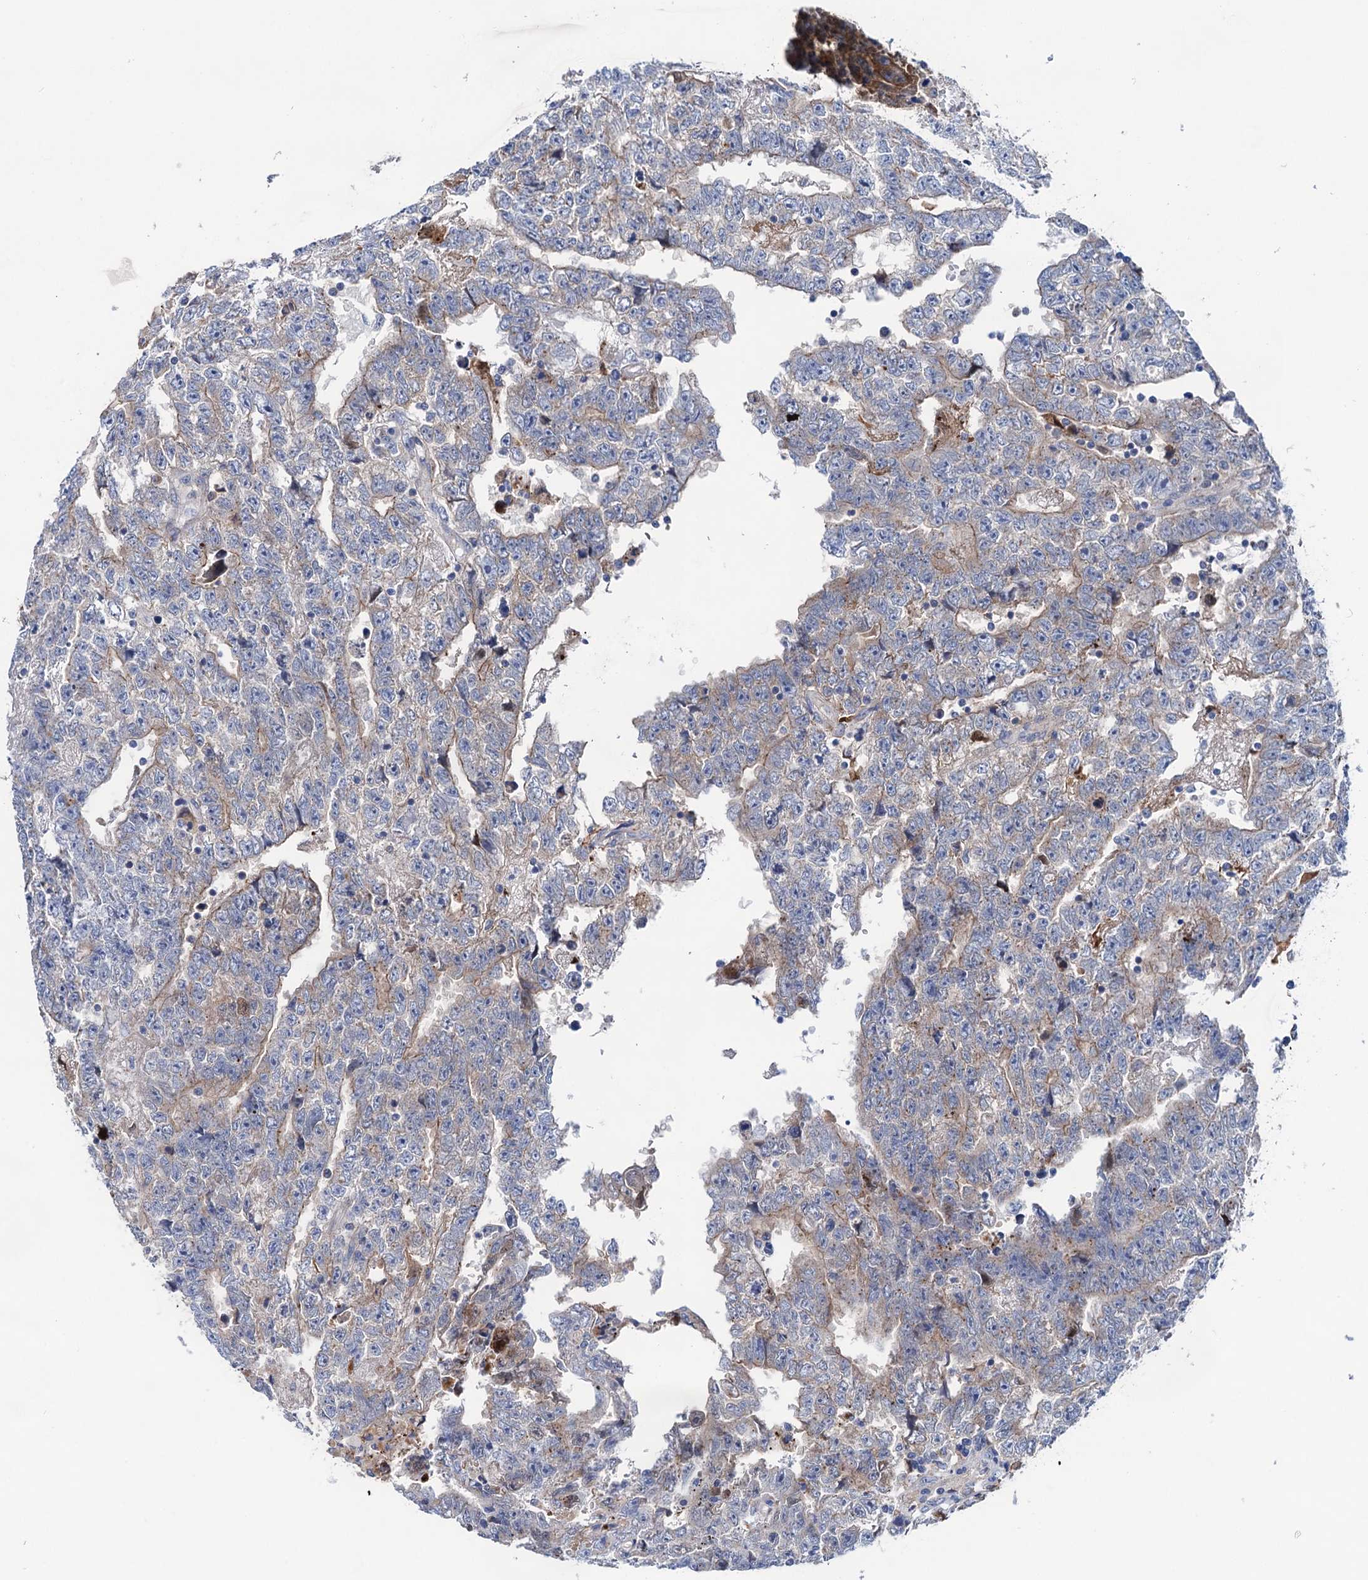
{"staining": {"intensity": "weak", "quantity": "25%-75%", "location": "cytoplasmic/membranous"}, "tissue": "testis cancer", "cell_type": "Tumor cells", "image_type": "cancer", "snomed": [{"axis": "morphology", "description": "Carcinoma, Embryonal, NOS"}, {"axis": "topography", "description": "Testis"}], "caption": "Testis cancer stained with DAB immunohistochemistry (IHC) displays low levels of weak cytoplasmic/membranous positivity in about 25%-75% of tumor cells.", "gene": "ZNRD2", "patient": {"sex": "male", "age": 25}}